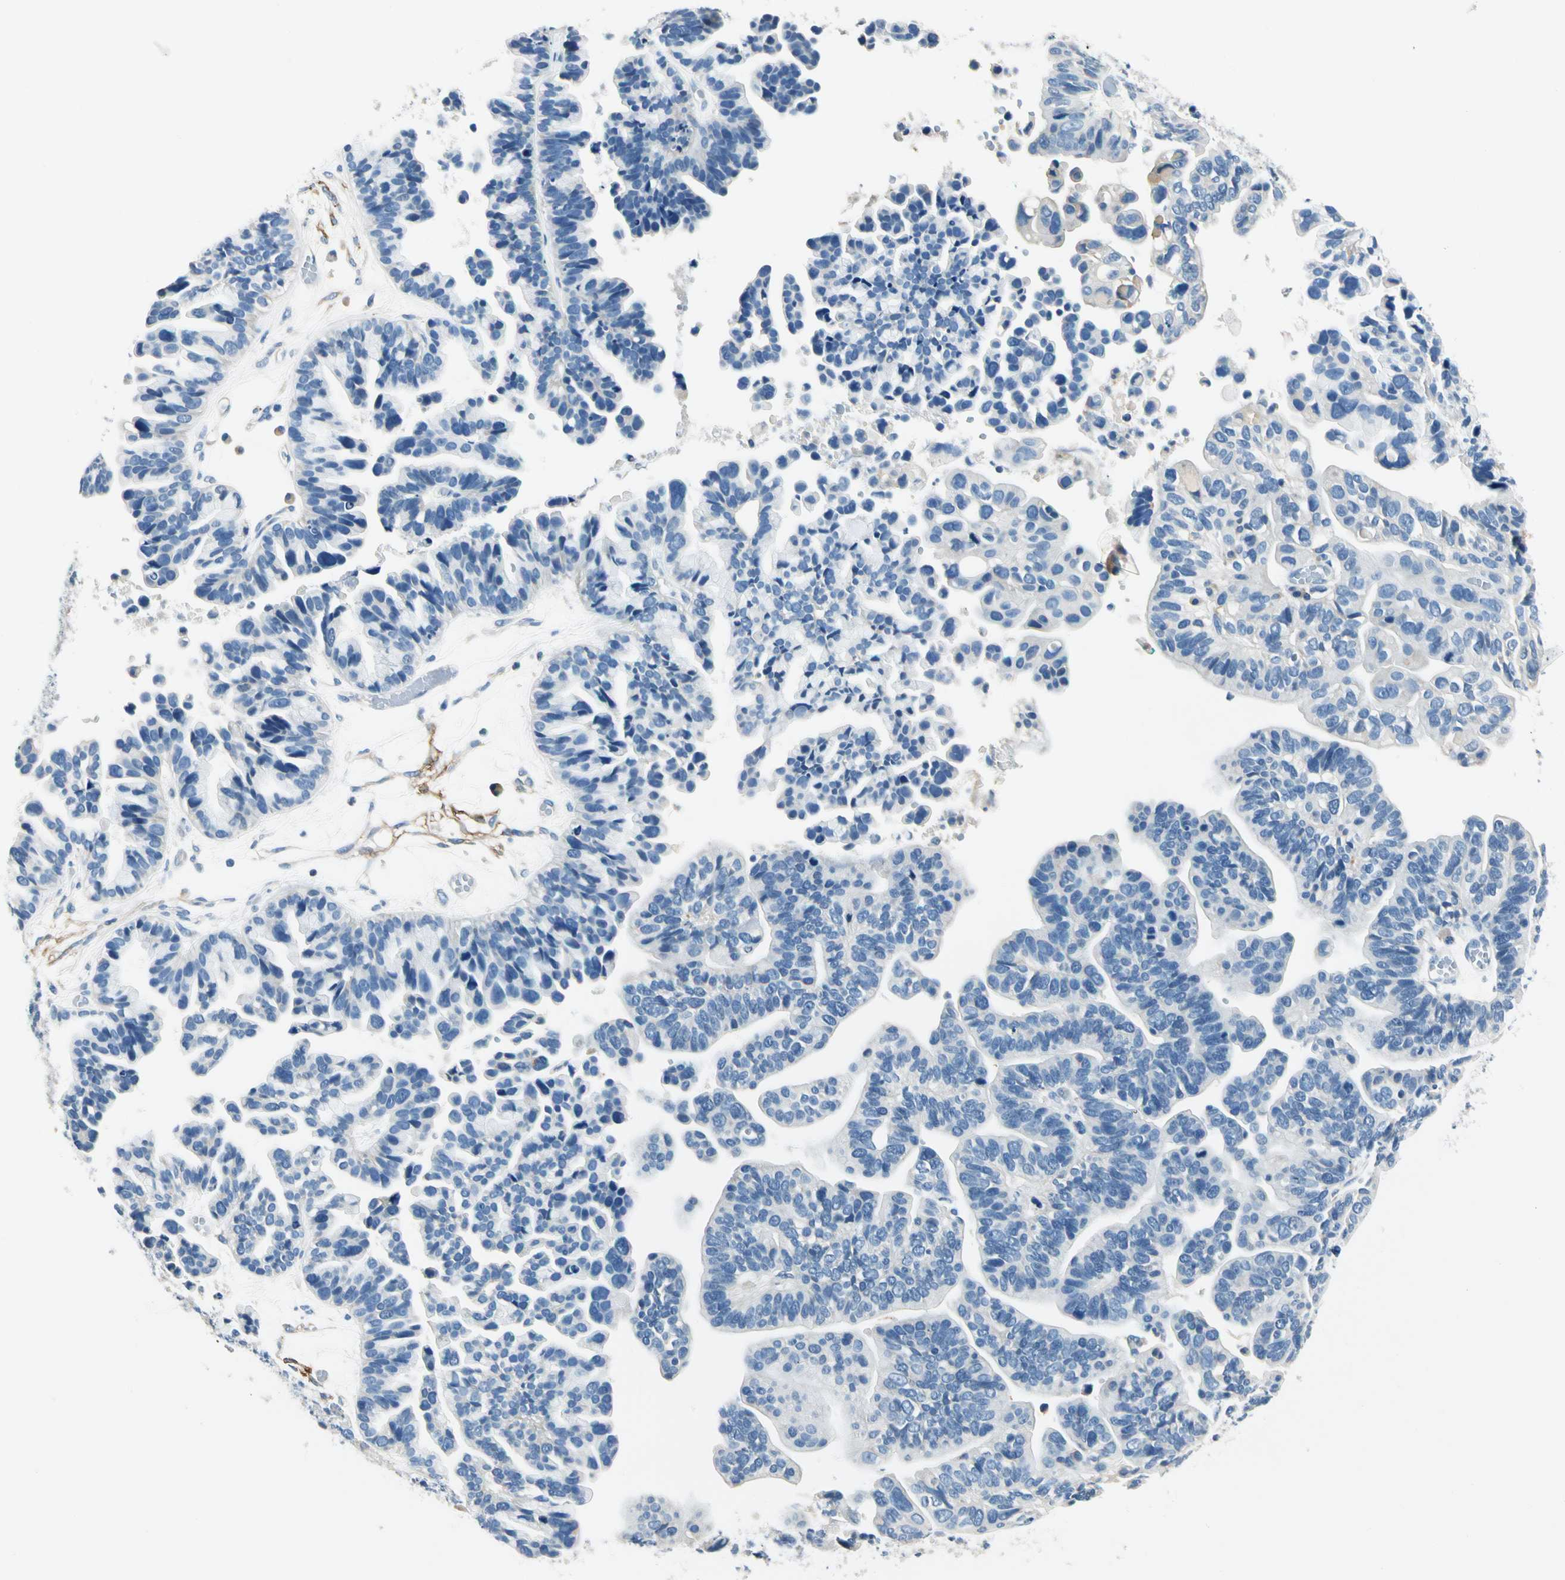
{"staining": {"intensity": "negative", "quantity": "none", "location": "none"}, "tissue": "ovarian cancer", "cell_type": "Tumor cells", "image_type": "cancer", "snomed": [{"axis": "morphology", "description": "Cystadenocarcinoma, serous, NOS"}, {"axis": "topography", "description": "Ovary"}], "caption": "The immunohistochemistry (IHC) micrograph has no significant expression in tumor cells of ovarian serous cystadenocarcinoma tissue. (Brightfield microscopy of DAB (3,3'-diaminobenzidine) IHC at high magnification).", "gene": "TGFBR3", "patient": {"sex": "female", "age": 56}}